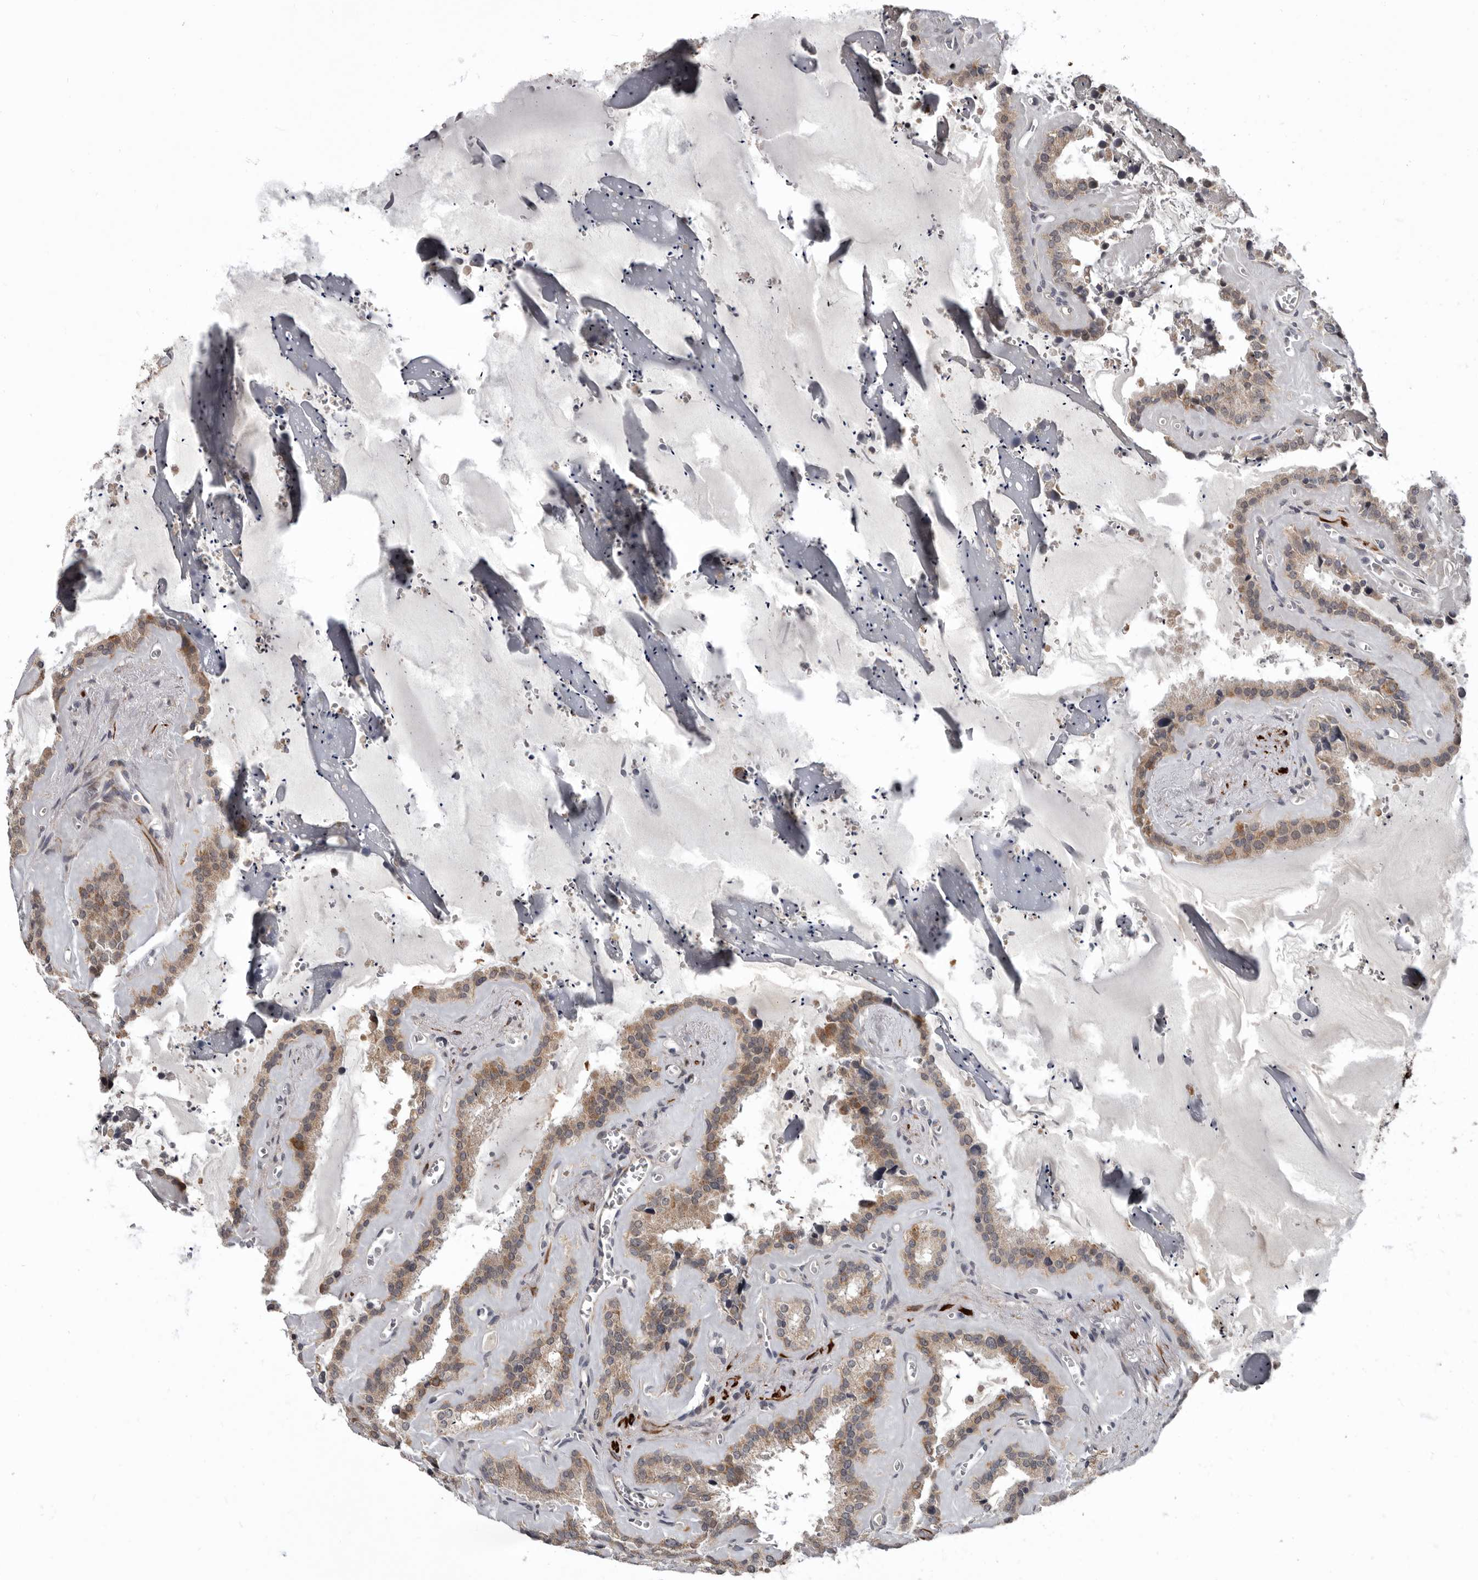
{"staining": {"intensity": "weak", "quantity": ">75%", "location": "cytoplasmic/membranous"}, "tissue": "seminal vesicle", "cell_type": "Glandular cells", "image_type": "normal", "snomed": [{"axis": "morphology", "description": "Normal tissue, NOS"}, {"axis": "topography", "description": "Prostate"}, {"axis": "topography", "description": "Seminal veicle"}], "caption": "Immunohistochemistry staining of unremarkable seminal vesicle, which shows low levels of weak cytoplasmic/membranous expression in about >75% of glandular cells indicating weak cytoplasmic/membranous protein positivity. The staining was performed using DAB (brown) for protein detection and nuclei were counterstained in hematoxylin (blue).", "gene": "FGFR4", "patient": {"sex": "male", "age": 59}}